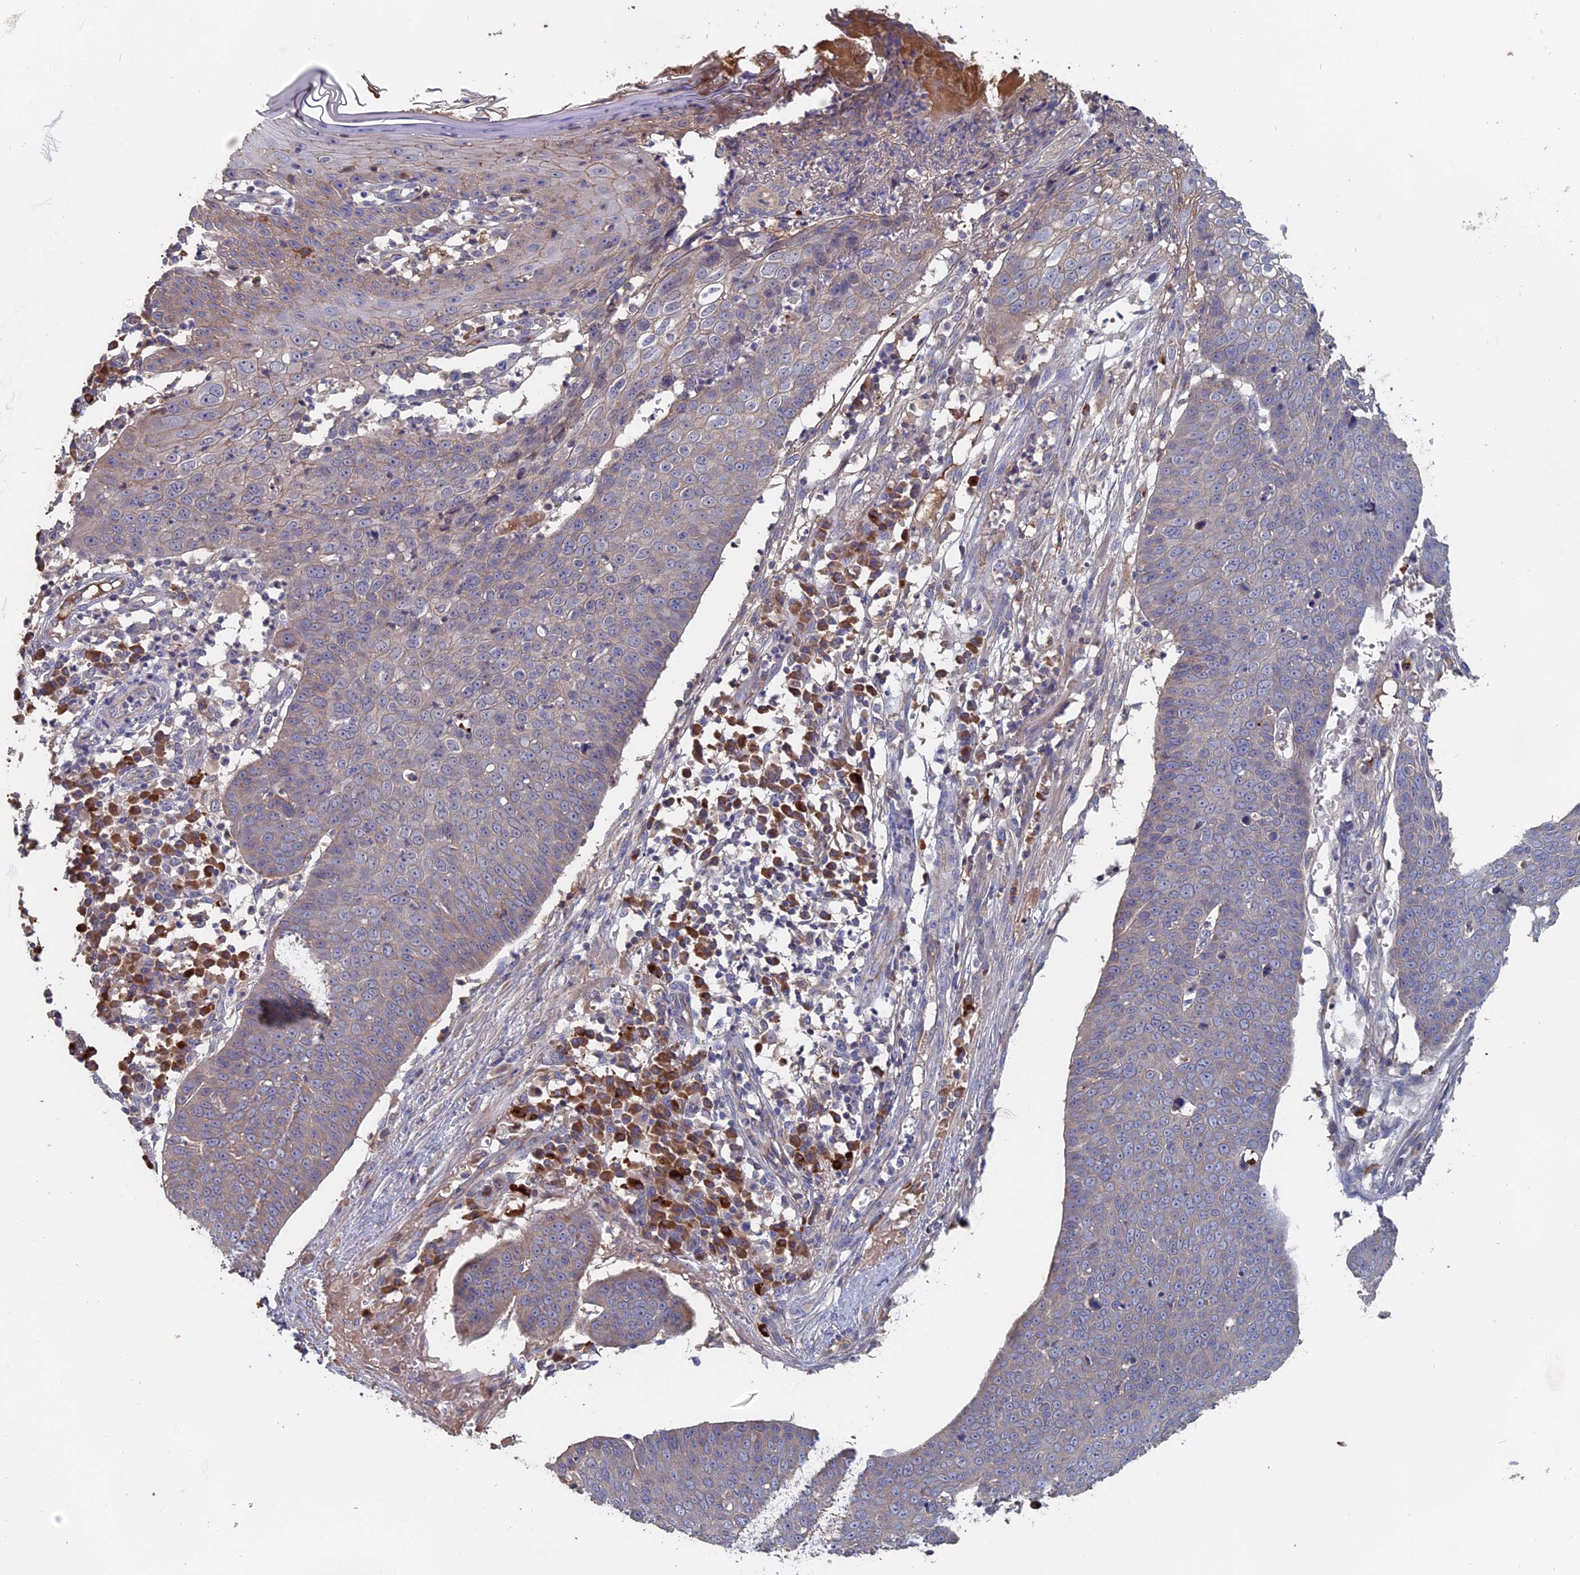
{"staining": {"intensity": "negative", "quantity": "none", "location": "none"}, "tissue": "skin cancer", "cell_type": "Tumor cells", "image_type": "cancer", "snomed": [{"axis": "morphology", "description": "Squamous cell carcinoma, NOS"}, {"axis": "topography", "description": "Skin"}], "caption": "The immunohistochemistry image has no significant staining in tumor cells of skin cancer (squamous cell carcinoma) tissue.", "gene": "SLC33A1", "patient": {"sex": "male", "age": 71}}